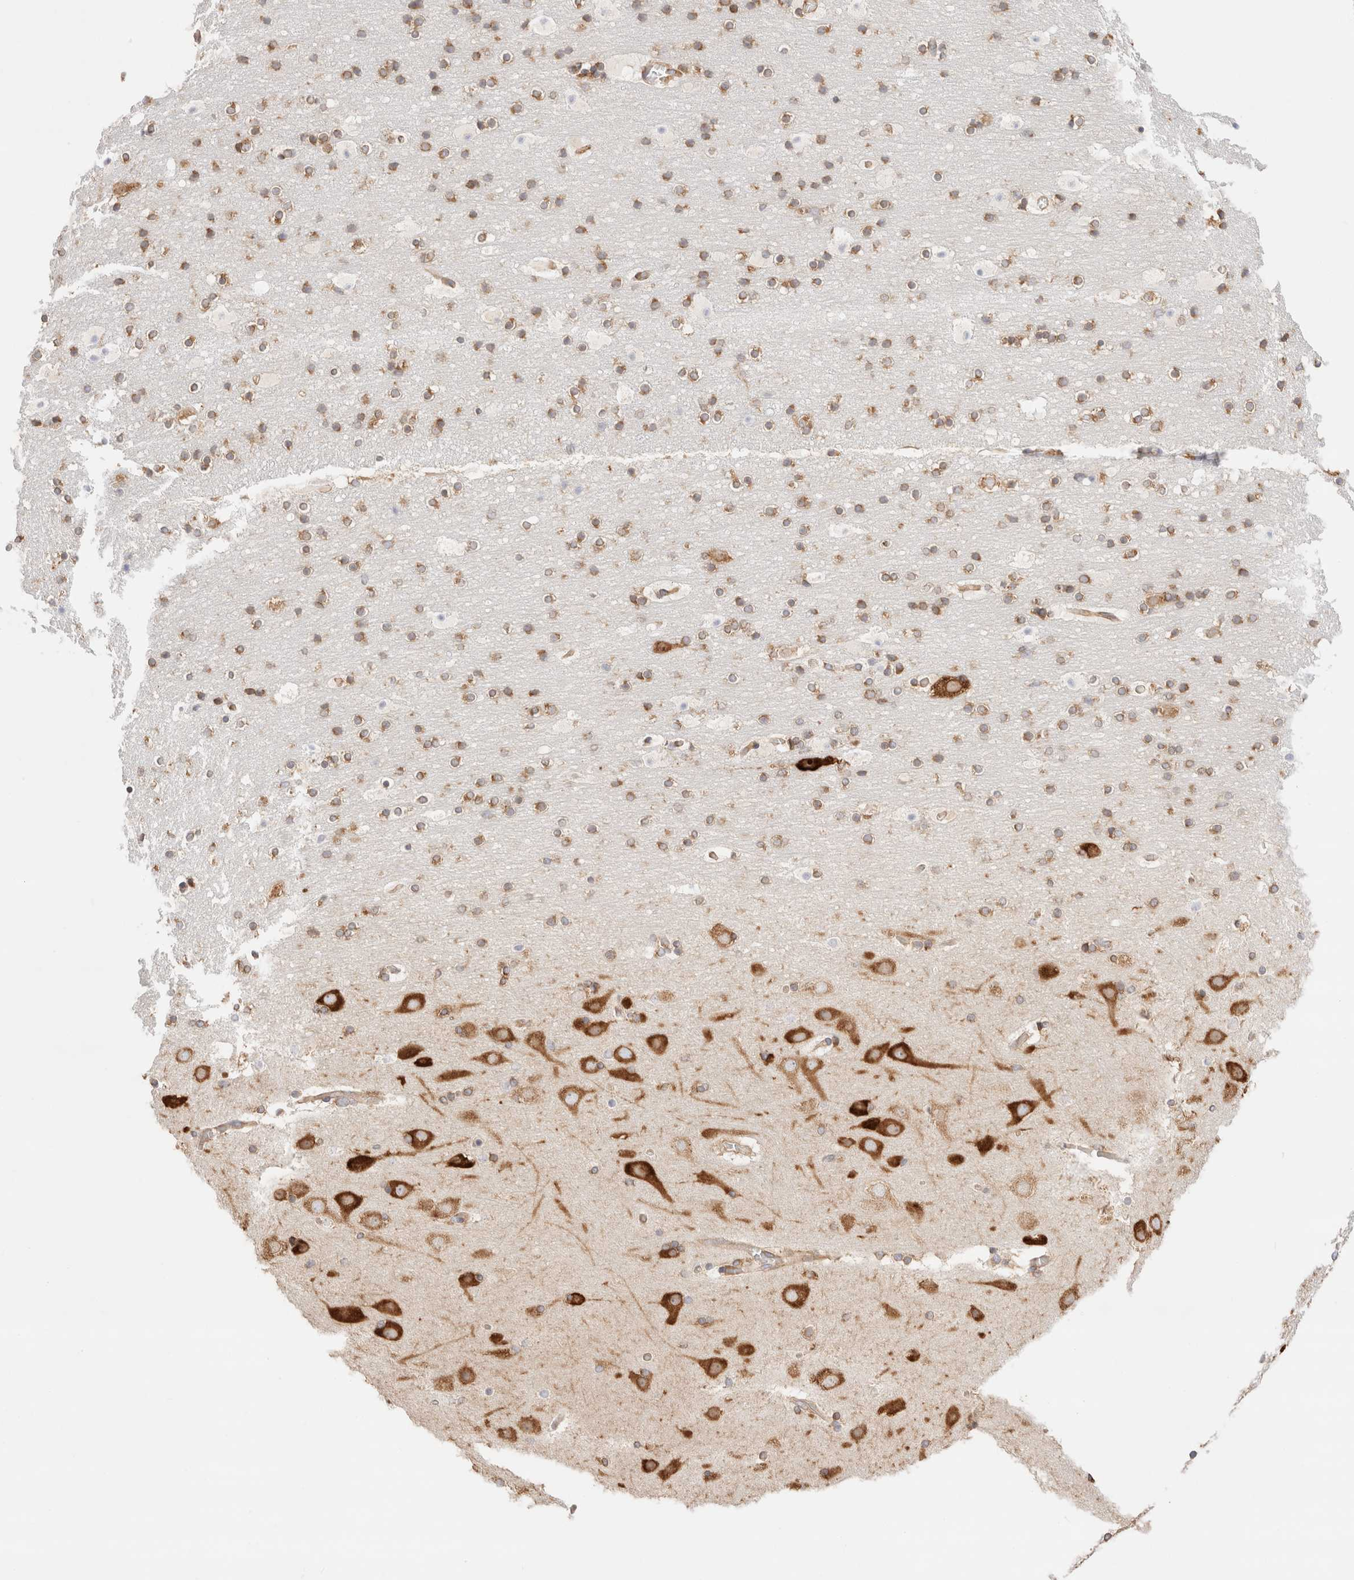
{"staining": {"intensity": "weak", "quantity": ">75%", "location": "cytoplasmic/membranous"}, "tissue": "cerebral cortex", "cell_type": "Endothelial cells", "image_type": "normal", "snomed": [{"axis": "morphology", "description": "Normal tissue, NOS"}, {"axis": "topography", "description": "Cerebral cortex"}], "caption": "Endothelial cells demonstrate weak cytoplasmic/membranous positivity in about >75% of cells in unremarkable cerebral cortex. (DAB (3,3'-diaminobenzidine) = brown stain, brightfield microscopy at high magnification).", "gene": "ZC2HC1A", "patient": {"sex": "male", "age": 57}}